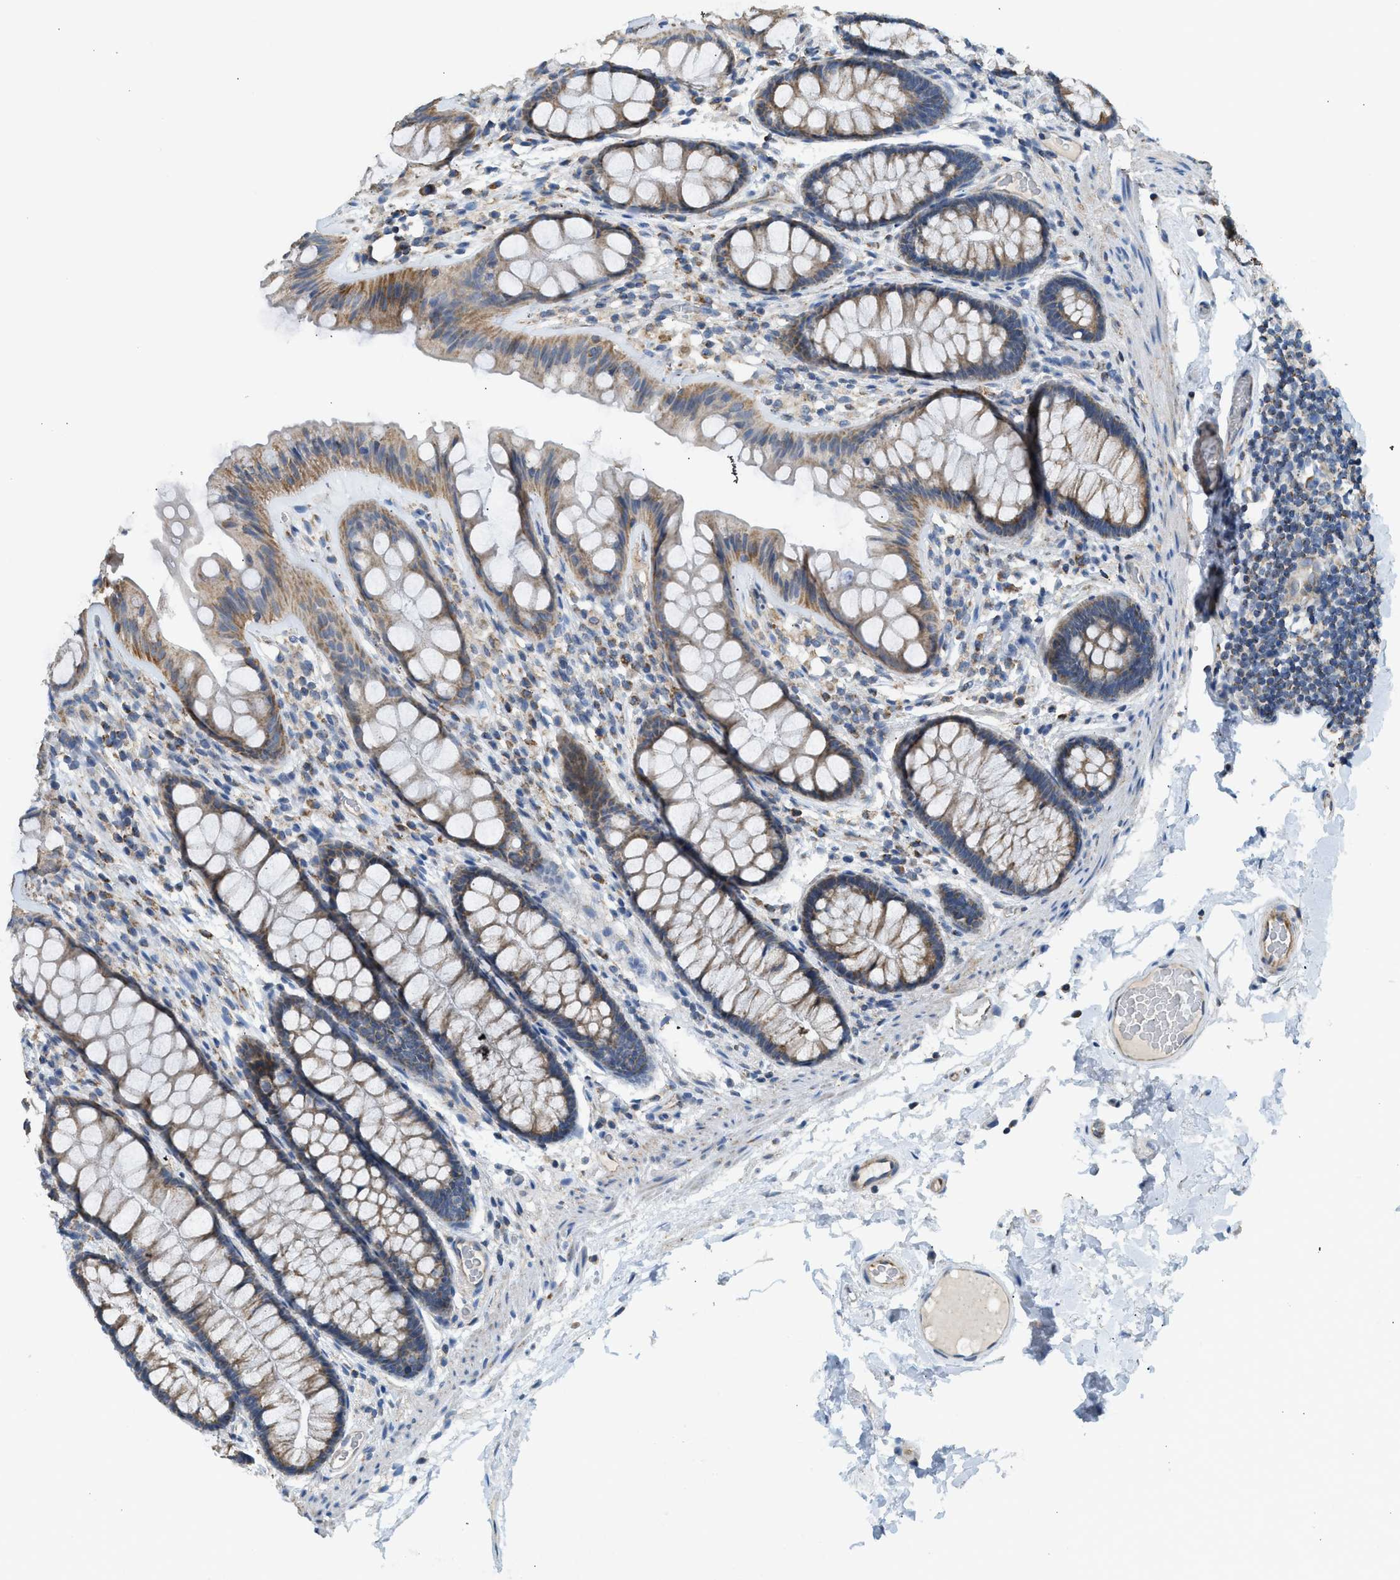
{"staining": {"intensity": "moderate", "quantity": ">75%", "location": "cytoplasmic/membranous"}, "tissue": "colon", "cell_type": "Endothelial cells", "image_type": "normal", "snomed": [{"axis": "morphology", "description": "Normal tissue, NOS"}, {"axis": "topography", "description": "Colon"}], "caption": "A histopathology image showing moderate cytoplasmic/membranous staining in approximately >75% of endothelial cells in benign colon, as visualized by brown immunohistochemical staining.", "gene": "GOT2", "patient": {"sex": "female", "age": 56}}